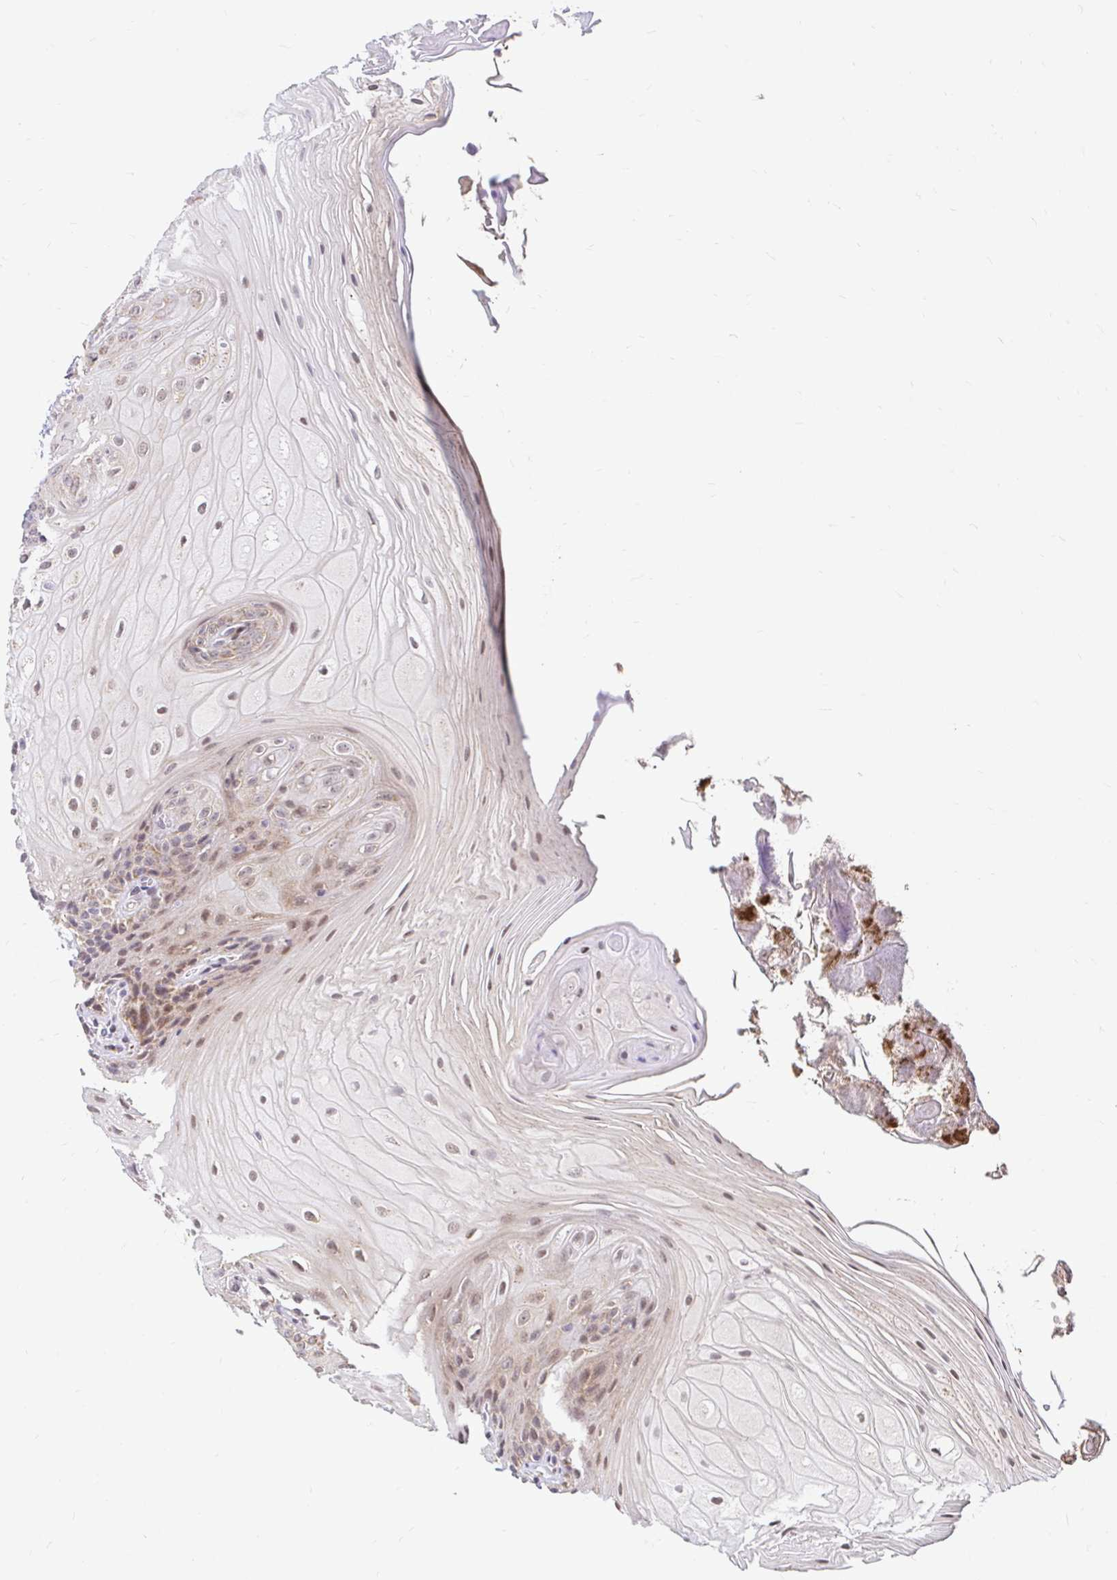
{"staining": {"intensity": "moderate", "quantity": "25%-75%", "location": "cytoplasmic/membranous,nuclear"}, "tissue": "oral mucosa", "cell_type": "Squamous epithelial cells", "image_type": "normal", "snomed": [{"axis": "morphology", "description": "Normal tissue, NOS"}, {"axis": "topography", "description": "Oral tissue"}, {"axis": "topography", "description": "Tounge, NOS"}, {"axis": "topography", "description": "Head-Neck"}], "caption": "Human oral mucosa stained with a brown dye reveals moderate cytoplasmic/membranous,nuclear positive staining in about 25%-75% of squamous epithelial cells.", "gene": "TIMM50", "patient": {"sex": "female", "age": 84}}